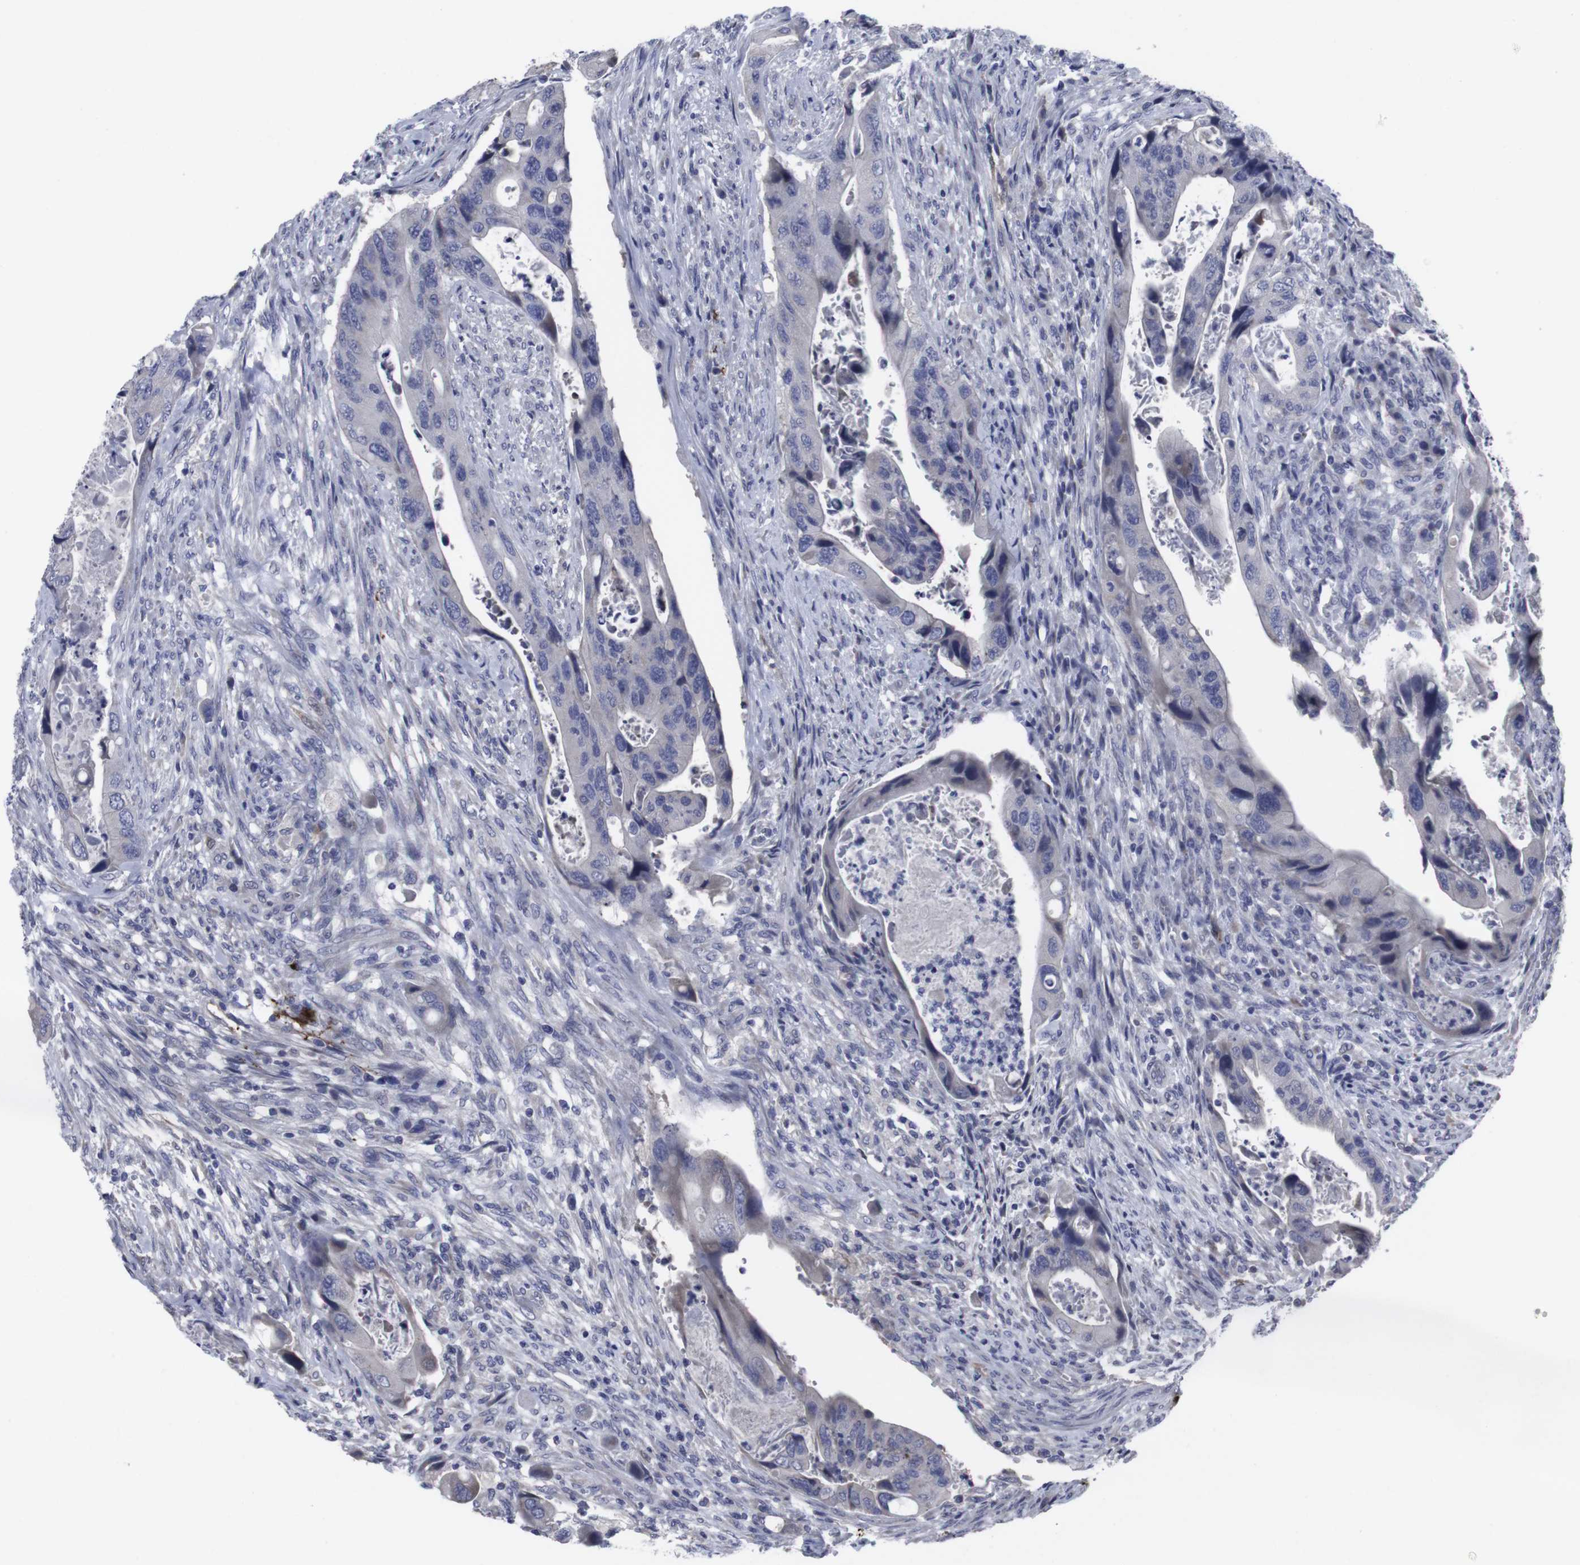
{"staining": {"intensity": "negative", "quantity": "none", "location": "none"}, "tissue": "colorectal cancer", "cell_type": "Tumor cells", "image_type": "cancer", "snomed": [{"axis": "morphology", "description": "Adenocarcinoma, NOS"}, {"axis": "topography", "description": "Rectum"}], "caption": "Histopathology image shows no protein positivity in tumor cells of colorectal adenocarcinoma tissue.", "gene": "SNCG", "patient": {"sex": "female", "age": 57}}